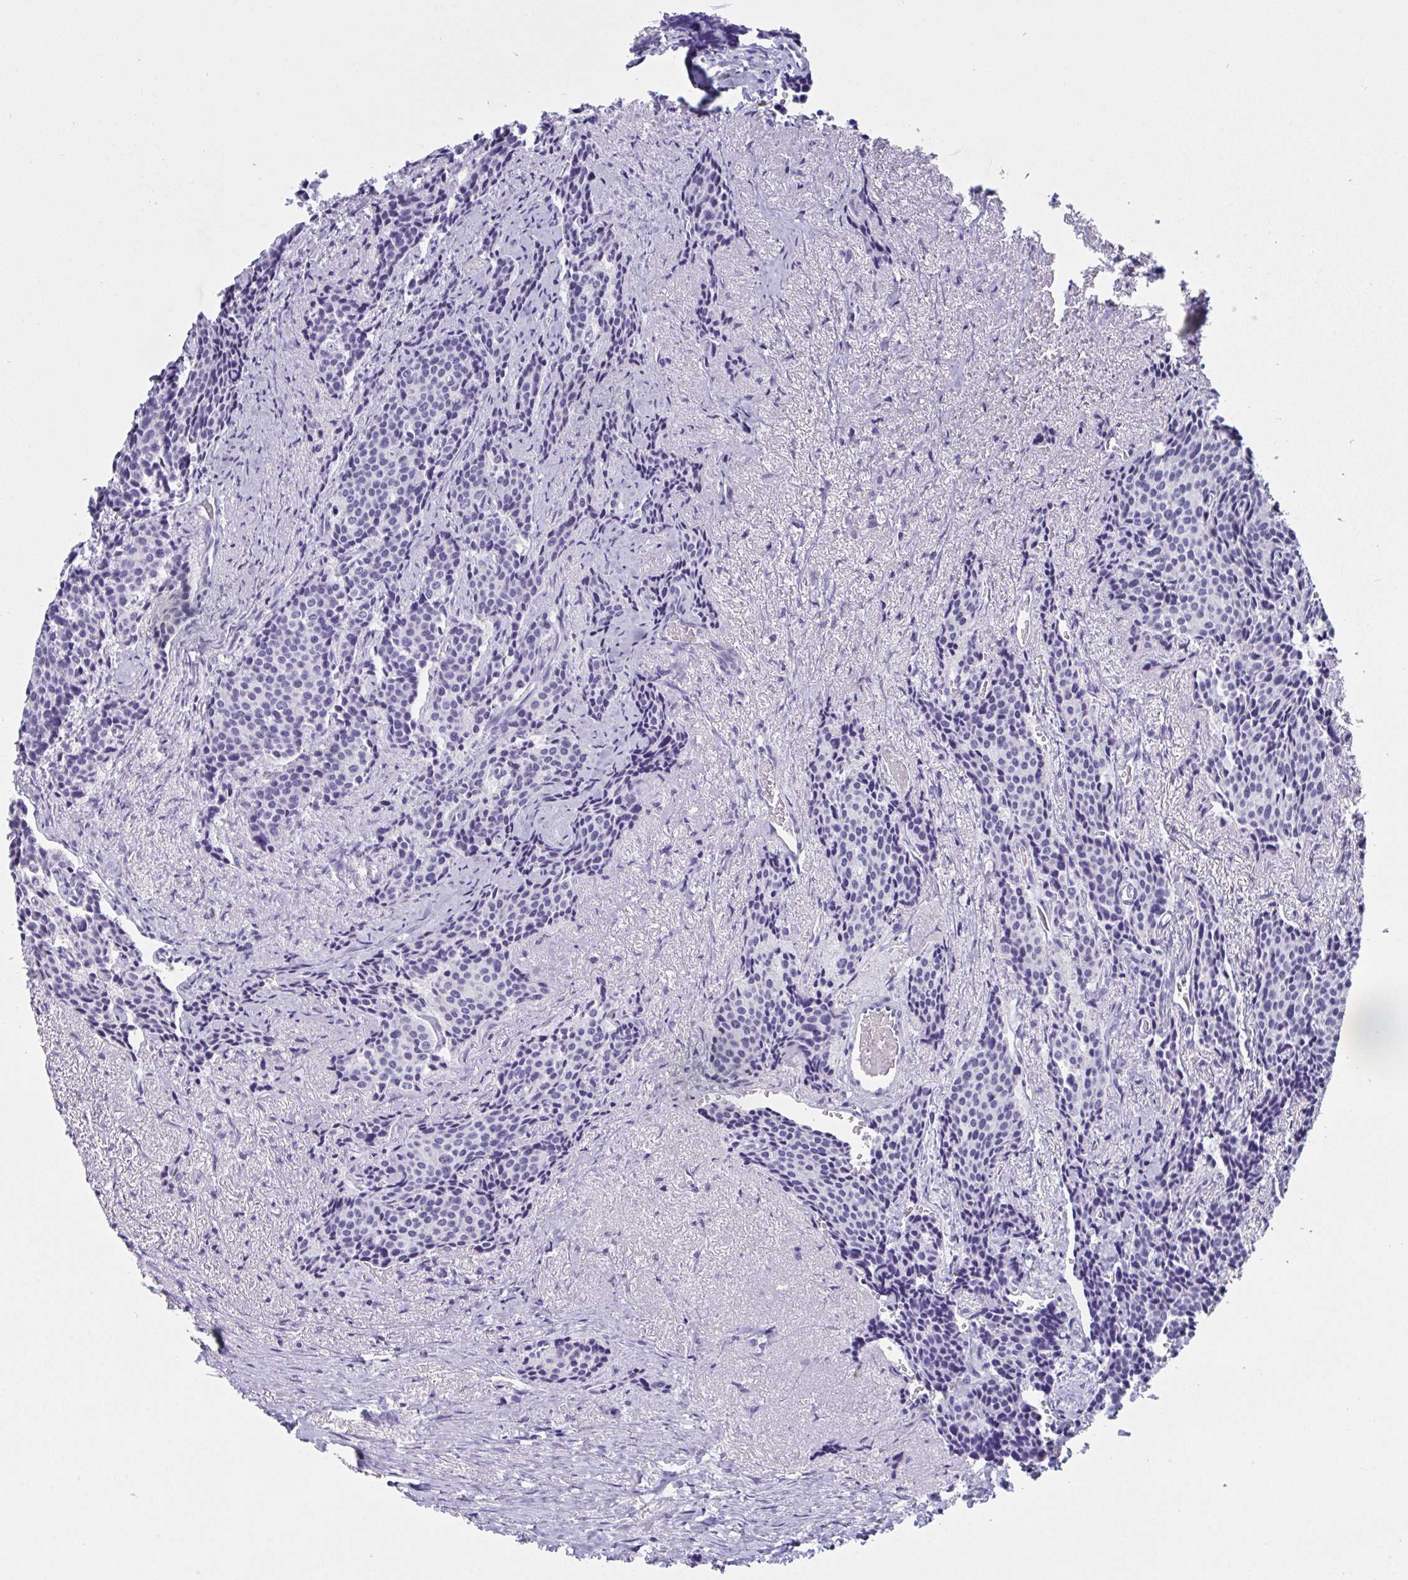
{"staining": {"intensity": "negative", "quantity": "none", "location": "none"}, "tissue": "carcinoid", "cell_type": "Tumor cells", "image_type": "cancer", "snomed": [{"axis": "morphology", "description": "Carcinoid, malignant, NOS"}, {"axis": "topography", "description": "Small intestine"}], "caption": "DAB (3,3'-diaminobenzidine) immunohistochemical staining of carcinoid reveals no significant staining in tumor cells.", "gene": "CDX4", "patient": {"sex": "male", "age": 73}}